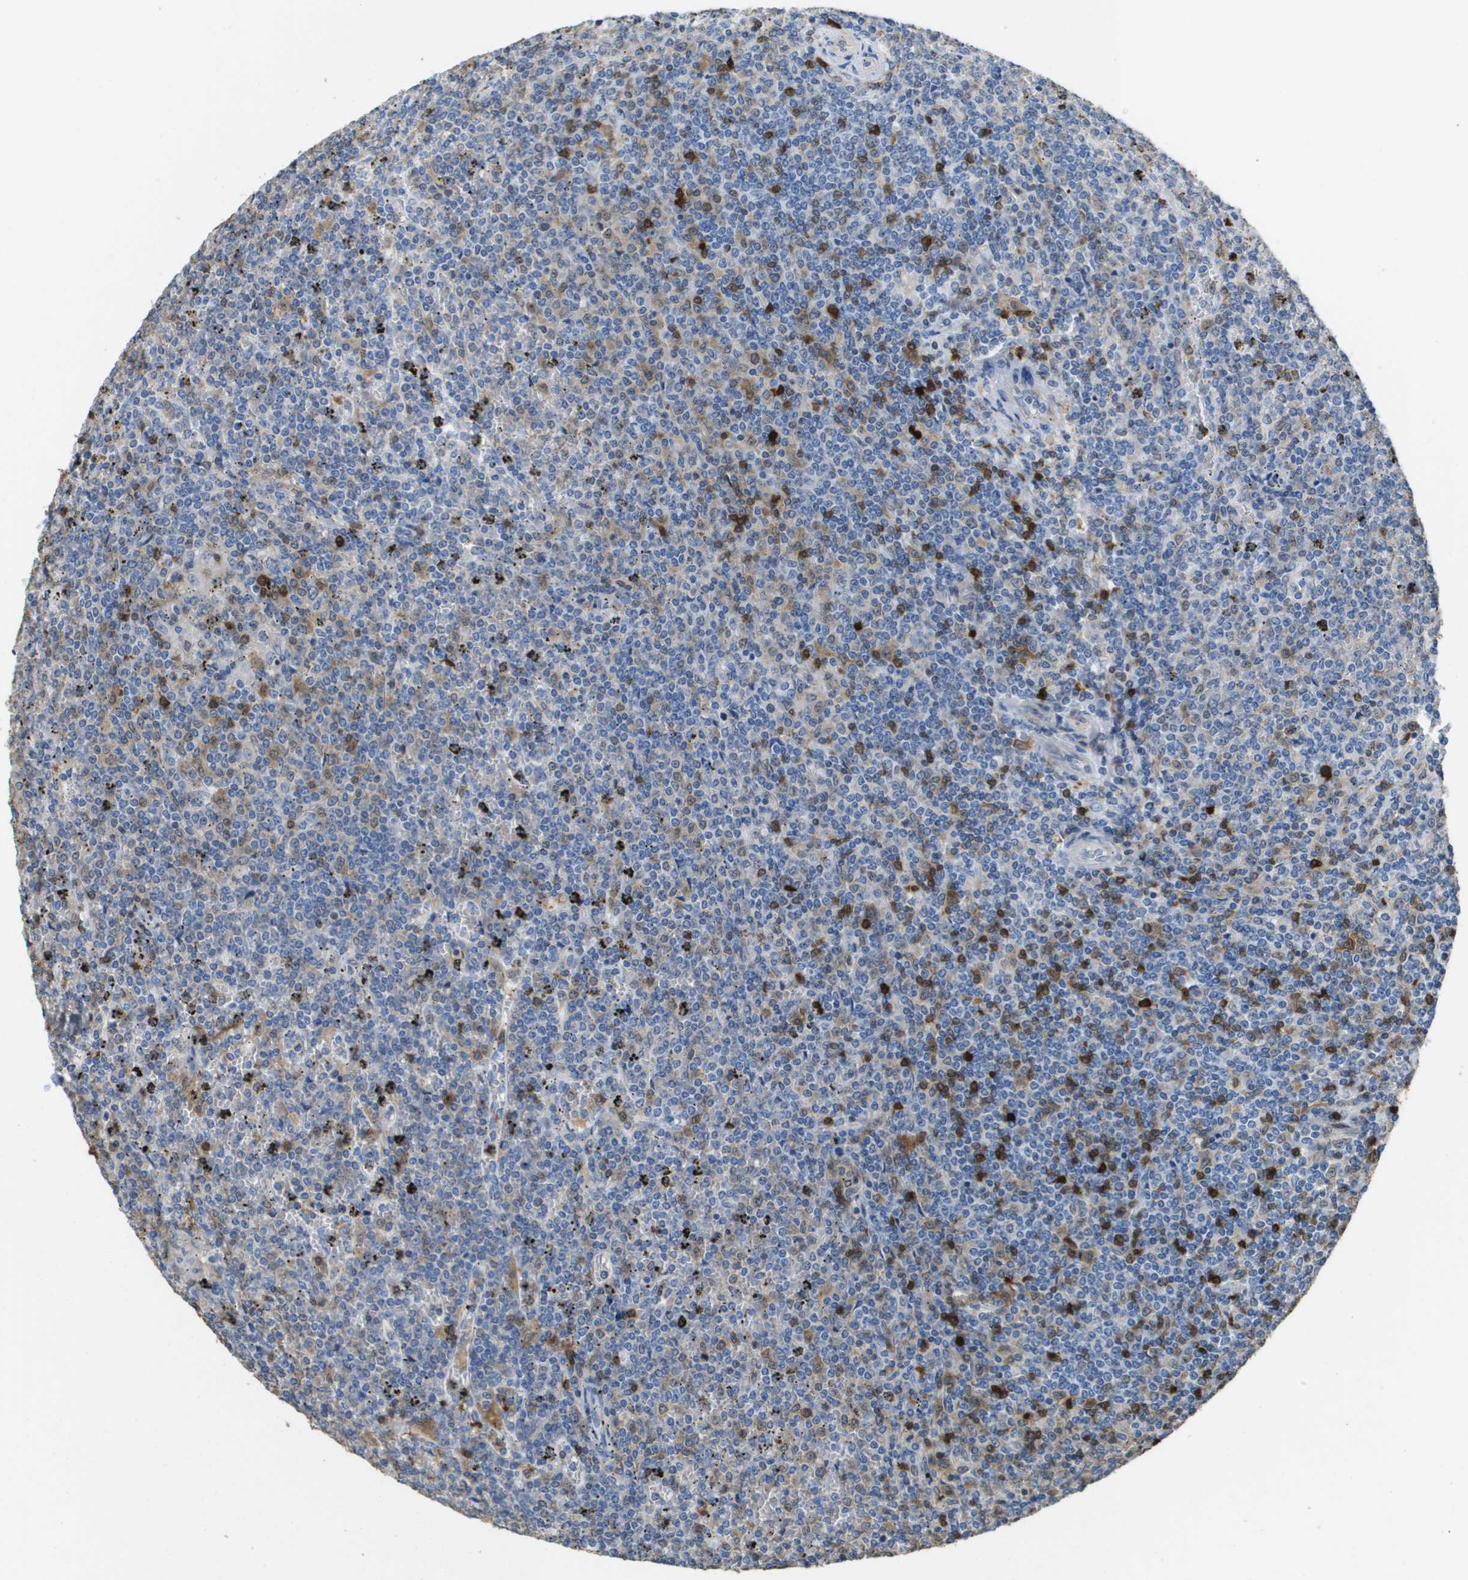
{"staining": {"intensity": "moderate", "quantity": "<25%", "location": "cytoplasmic/membranous"}, "tissue": "lymphoma", "cell_type": "Tumor cells", "image_type": "cancer", "snomed": [{"axis": "morphology", "description": "Malignant lymphoma, non-Hodgkin's type, Low grade"}, {"axis": "topography", "description": "Spleen"}], "caption": "Human low-grade malignant lymphoma, non-Hodgkin's type stained for a protein (brown) displays moderate cytoplasmic/membranous positive positivity in approximately <25% of tumor cells.", "gene": "FABP5", "patient": {"sex": "female", "age": 19}}